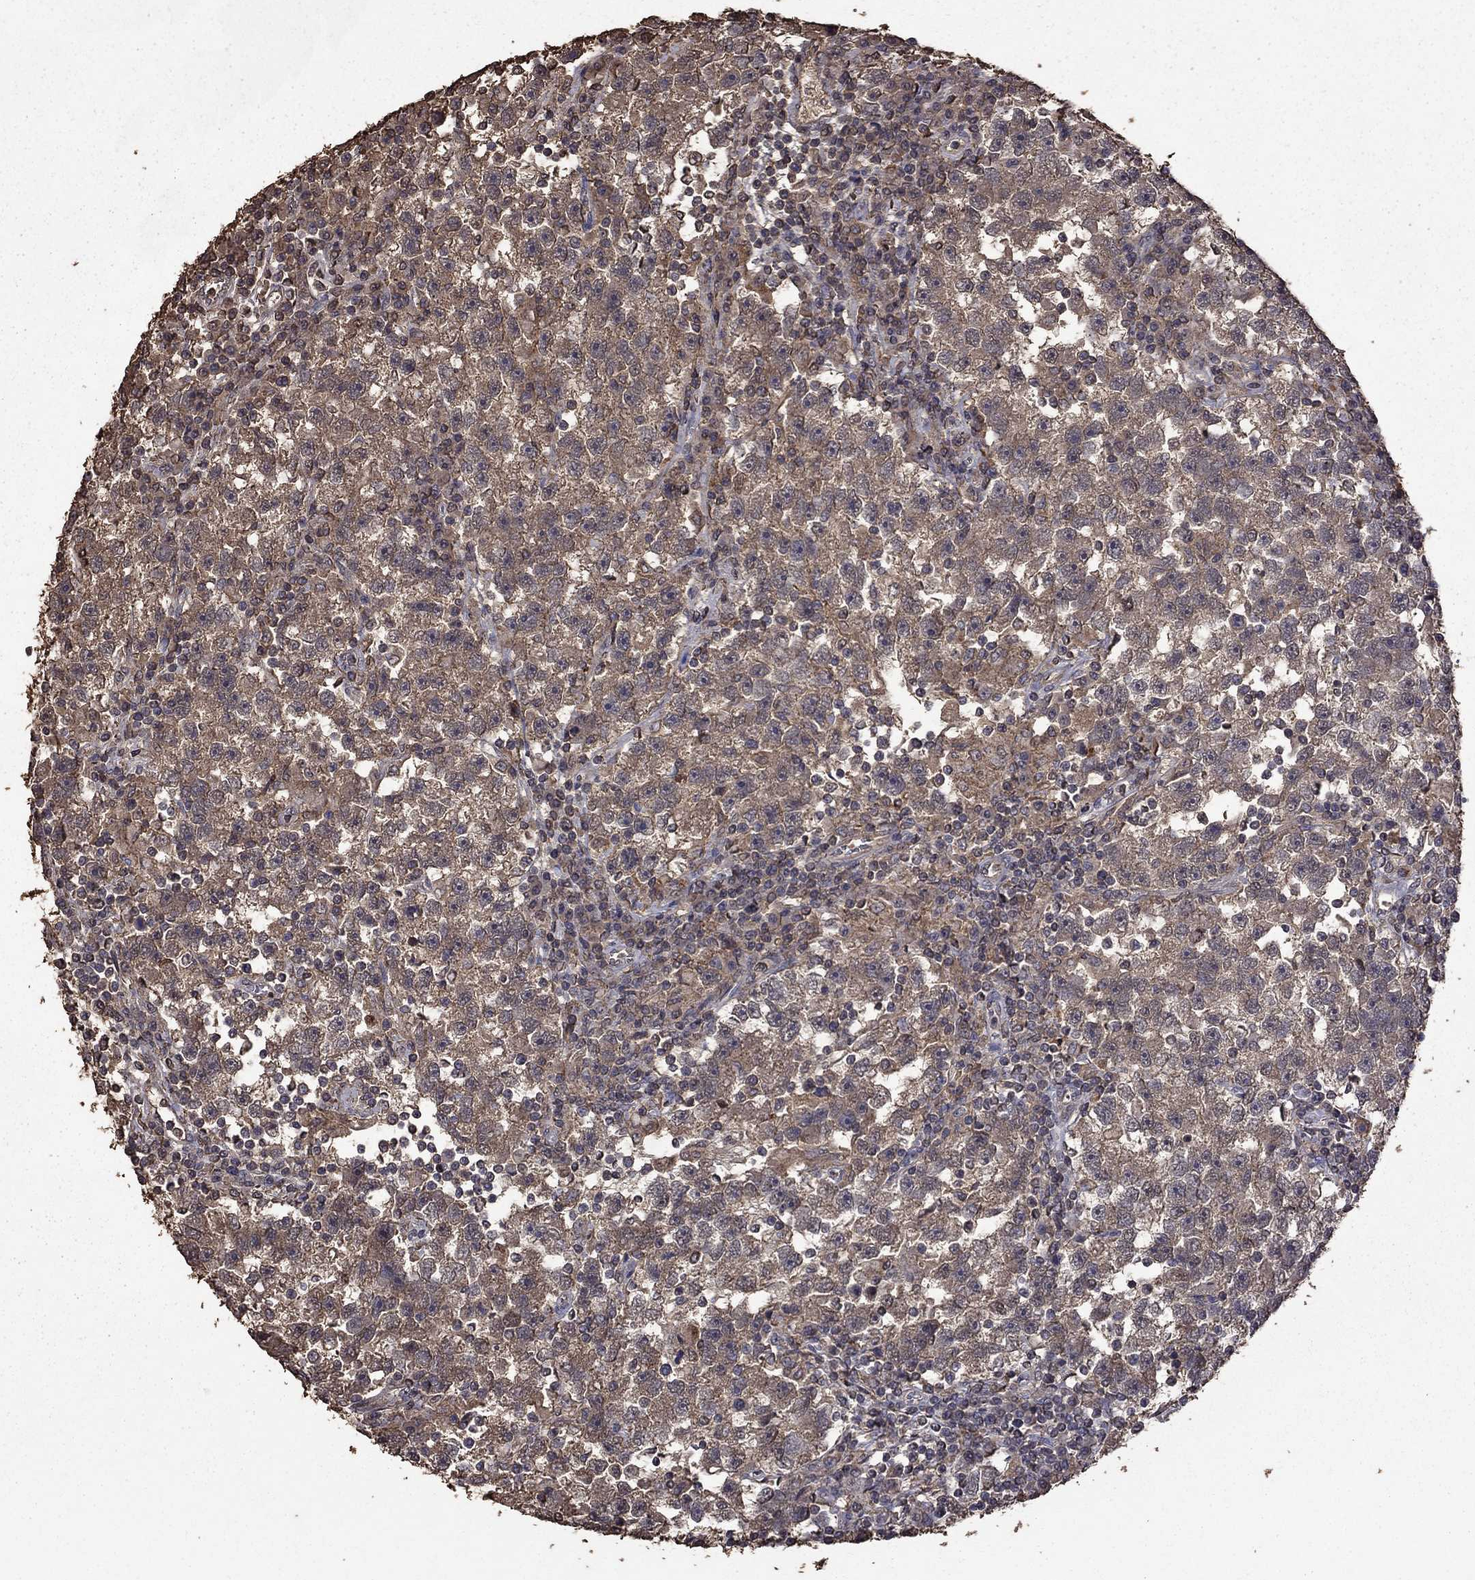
{"staining": {"intensity": "weak", "quantity": "<25%", "location": "cytoplasmic/membranous"}, "tissue": "testis cancer", "cell_type": "Tumor cells", "image_type": "cancer", "snomed": [{"axis": "morphology", "description": "Seminoma, NOS"}, {"axis": "topography", "description": "Testis"}], "caption": "This is a histopathology image of immunohistochemistry staining of testis cancer (seminoma), which shows no positivity in tumor cells. Nuclei are stained in blue.", "gene": "SERPINA5", "patient": {"sex": "male", "age": 47}}